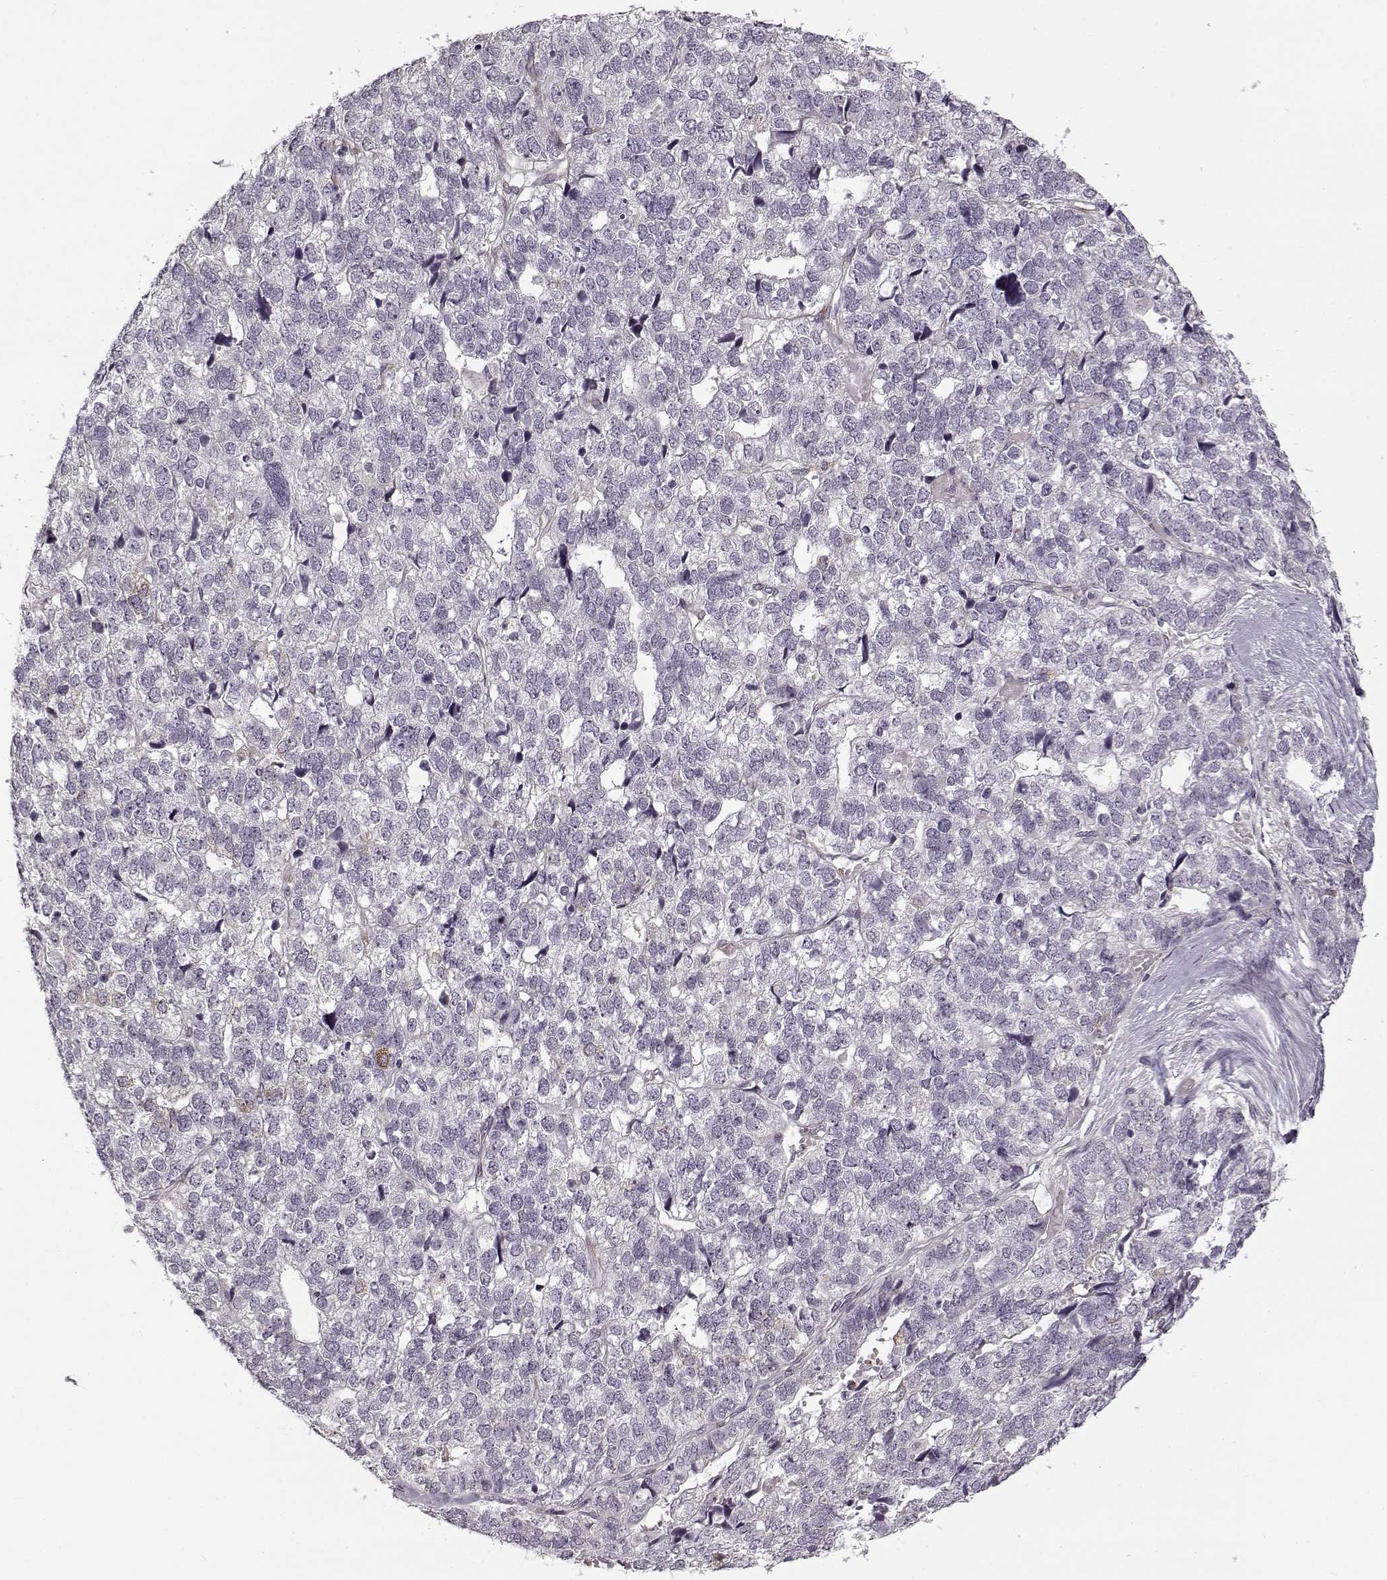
{"staining": {"intensity": "negative", "quantity": "none", "location": "none"}, "tissue": "stomach cancer", "cell_type": "Tumor cells", "image_type": "cancer", "snomed": [{"axis": "morphology", "description": "Adenocarcinoma, NOS"}, {"axis": "topography", "description": "Stomach"}], "caption": "An immunohistochemistry histopathology image of stomach cancer is shown. There is no staining in tumor cells of stomach cancer.", "gene": "LAMB2", "patient": {"sex": "male", "age": 69}}